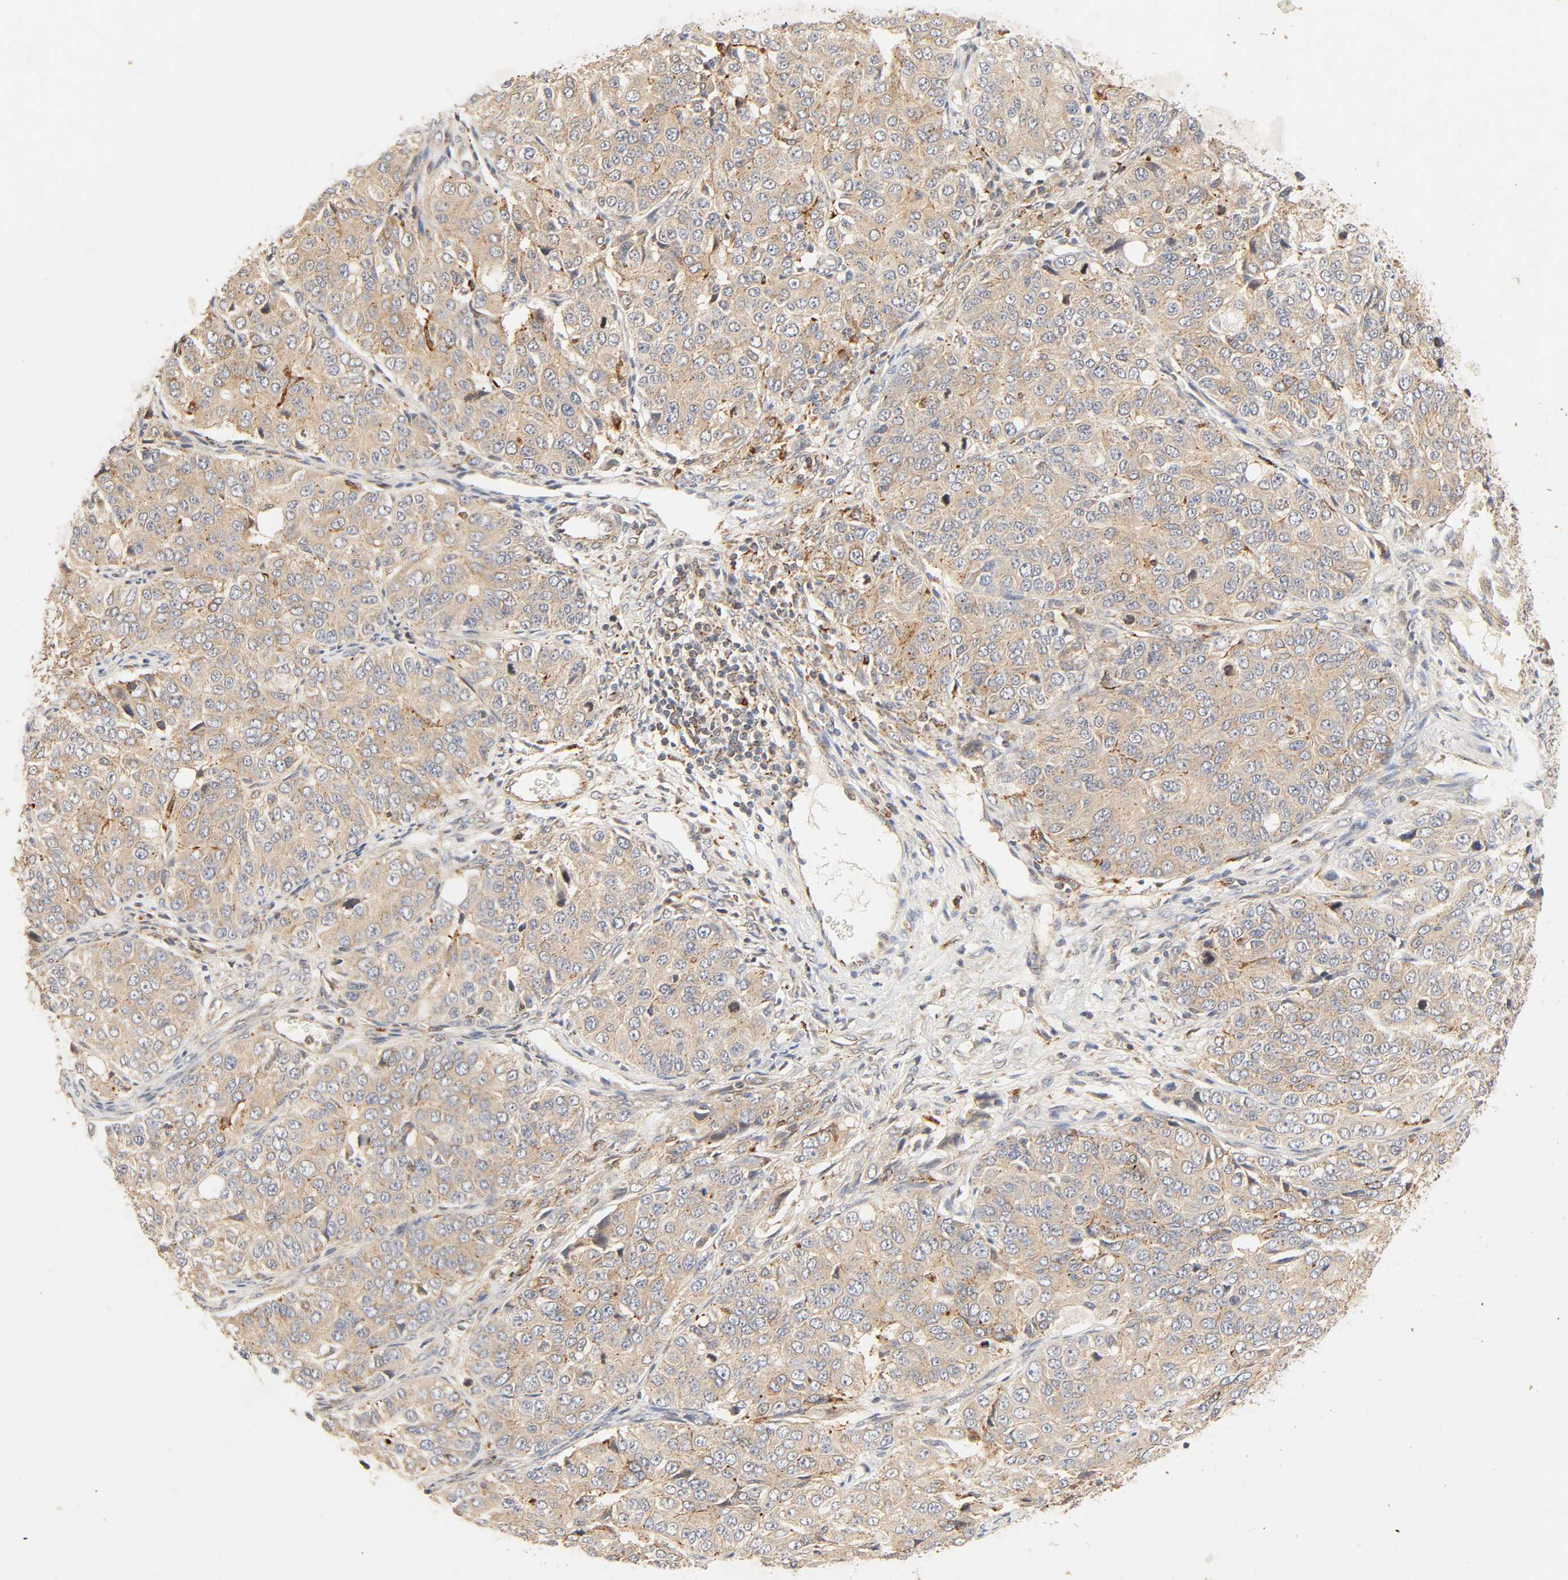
{"staining": {"intensity": "moderate", "quantity": ">75%", "location": "cytoplasmic/membranous"}, "tissue": "ovarian cancer", "cell_type": "Tumor cells", "image_type": "cancer", "snomed": [{"axis": "morphology", "description": "Carcinoma, endometroid"}, {"axis": "topography", "description": "Ovary"}], "caption": "Moderate cytoplasmic/membranous positivity for a protein is present in approximately >75% of tumor cells of ovarian endometroid carcinoma using immunohistochemistry (IHC).", "gene": "MAPK6", "patient": {"sex": "female", "age": 51}}